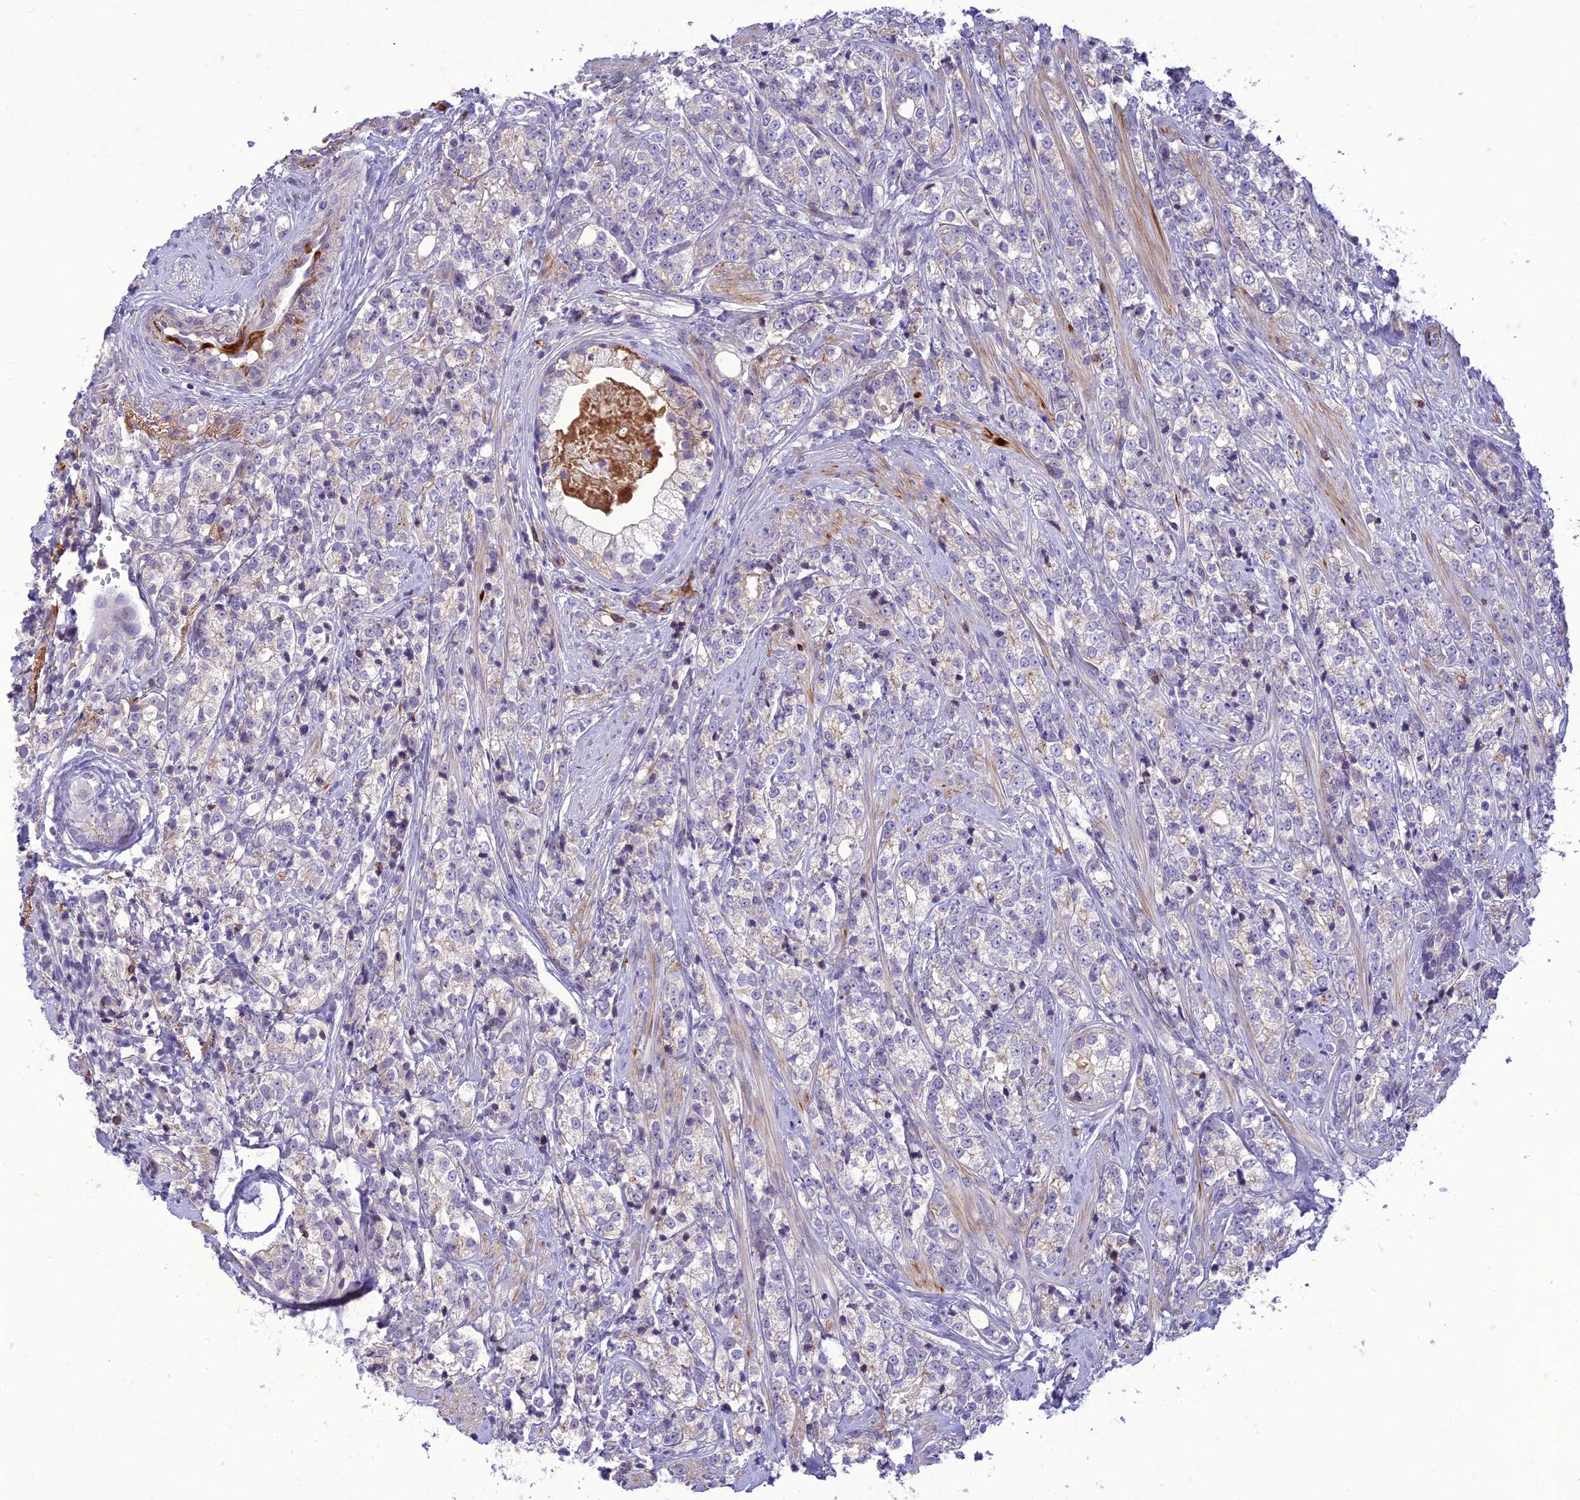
{"staining": {"intensity": "negative", "quantity": "none", "location": "none"}, "tissue": "prostate cancer", "cell_type": "Tumor cells", "image_type": "cancer", "snomed": [{"axis": "morphology", "description": "Adenocarcinoma, High grade"}, {"axis": "topography", "description": "Prostate"}], "caption": "DAB (3,3'-diaminobenzidine) immunohistochemical staining of human prostate cancer shows no significant expression in tumor cells.", "gene": "ITGAE", "patient": {"sex": "male", "age": 69}}